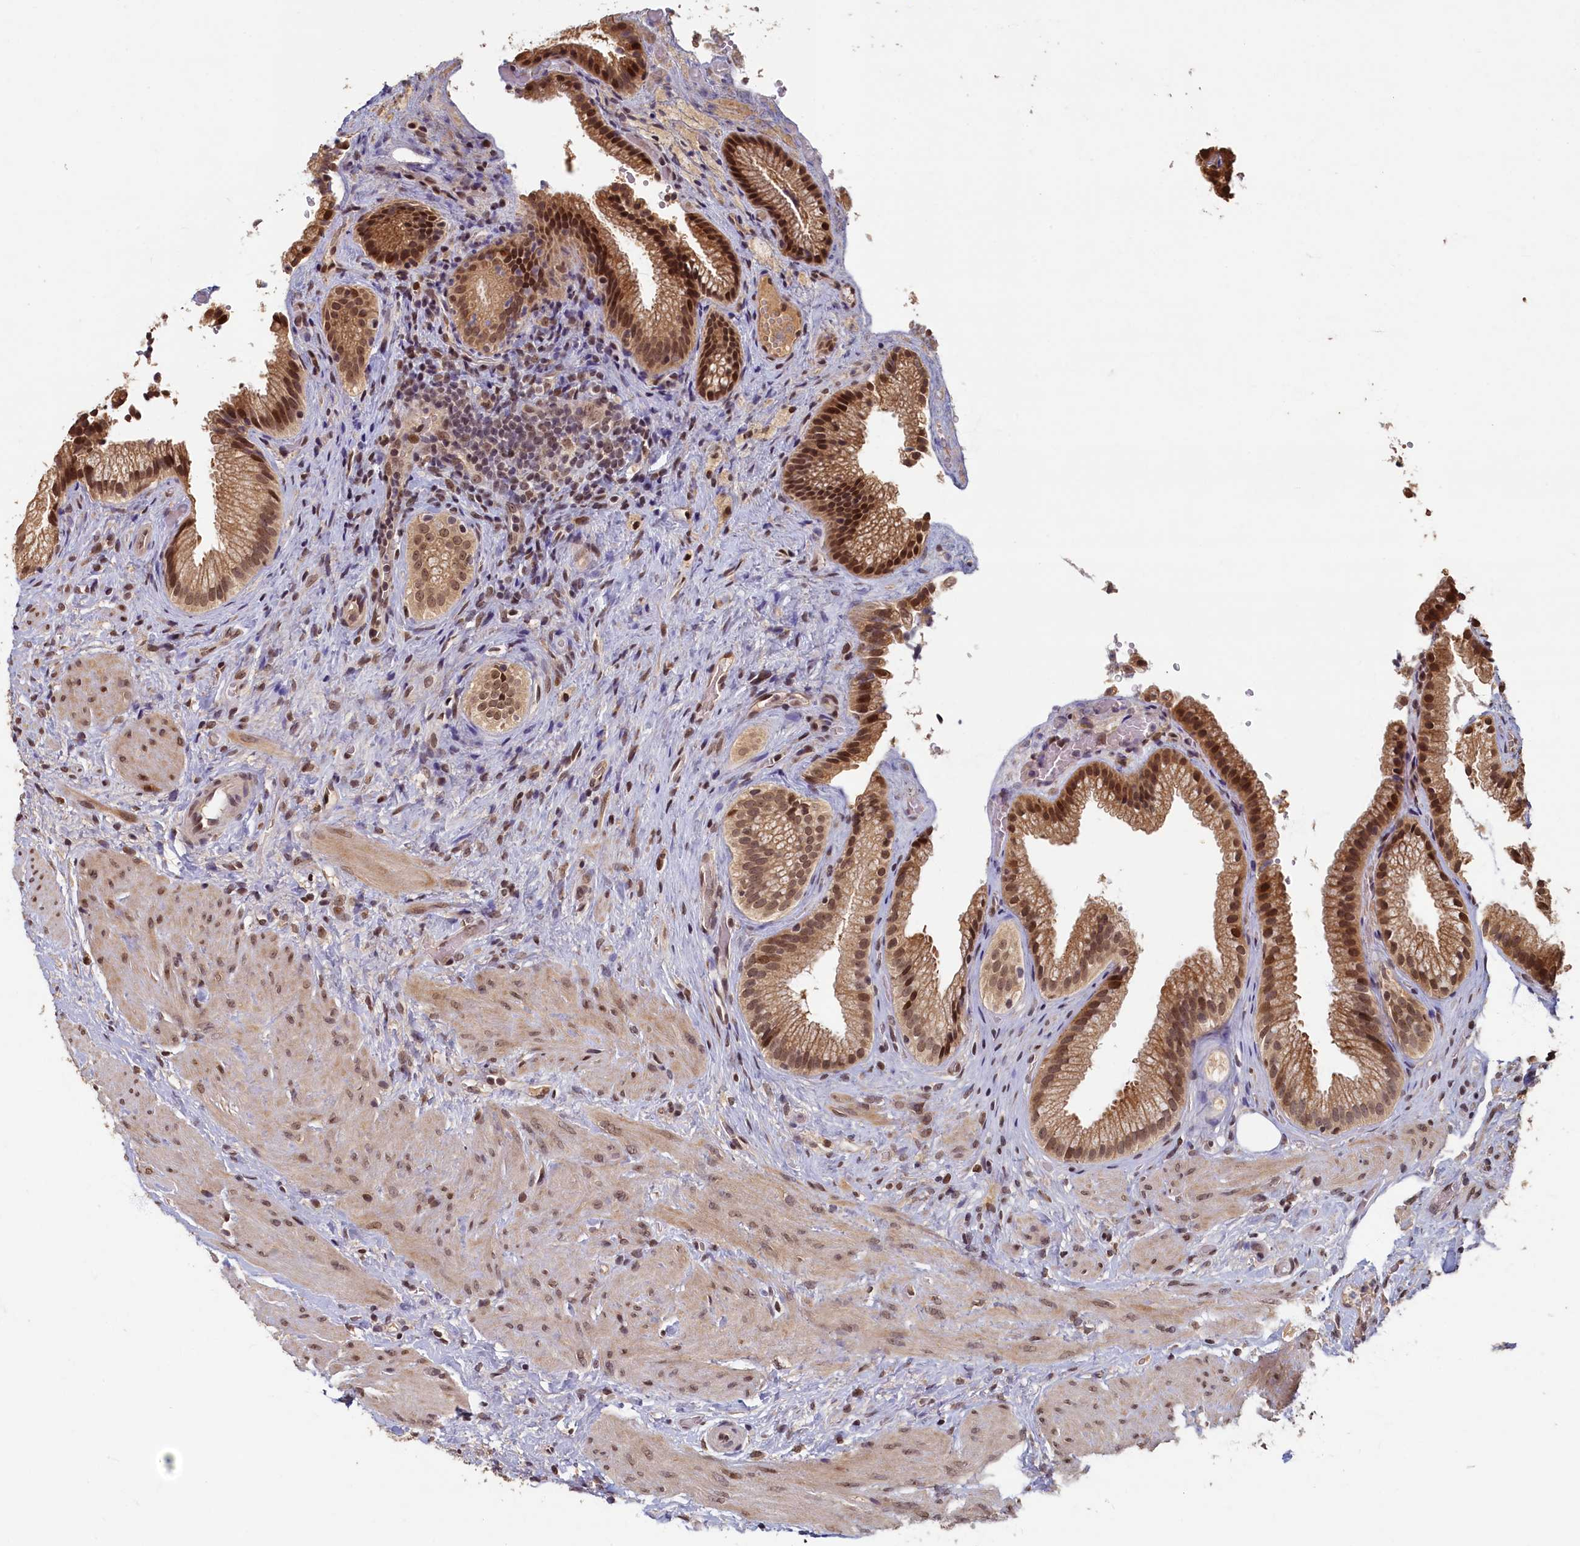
{"staining": {"intensity": "strong", "quantity": ">75%", "location": "cytoplasmic/membranous,nuclear"}, "tissue": "gallbladder", "cell_type": "Glandular cells", "image_type": "normal", "snomed": [{"axis": "morphology", "description": "Normal tissue, NOS"}, {"axis": "morphology", "description": "Inflammation, NOS"}, {"axis": "topography", "description": "Gallbladder"}], "caption": "An immunohistochemistry histopathology image of unremarkable tissue is shown. Protein staining in brown highlights strong cytoplasmic/membranous,nuclear positivity in gallbladder within glandular cells. (Stains: DAB (3,3'-diaminobenzidine) in brown, nuclei in blue, Microscopy: brightfield microscopy at high magnification).", "gene": "CKAP2L", "patient": {"sex": "male", "age": 51}}